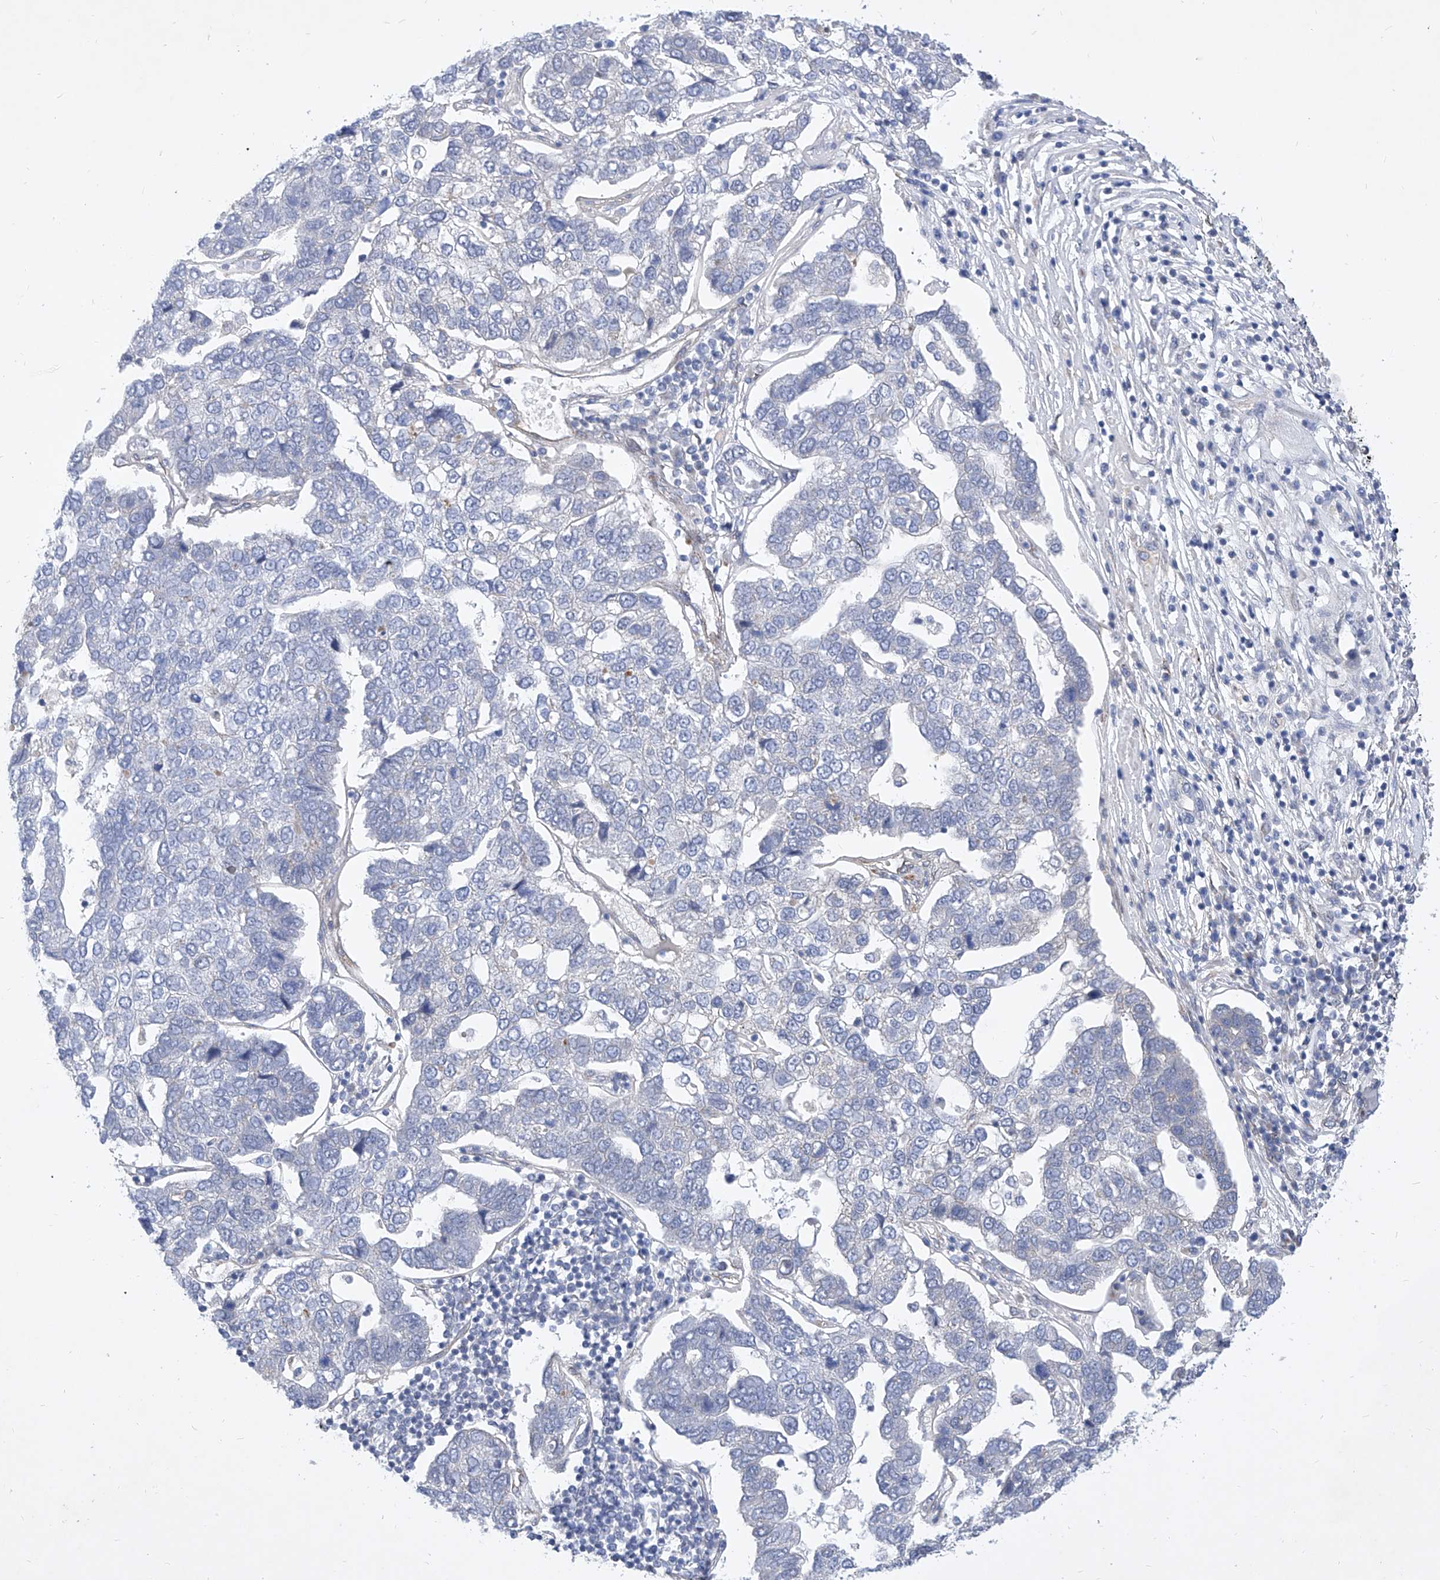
{"staining": {"intensity": "negative", "quantity": "none", "location": "none"}, "tissue": "pancreatic cancer", "cell_type": "Tumor cells", "image_type": "cancer", "snomed": [{"axis": "morphology", "description": "Adenocarcinoma, NOS"}, {"axis": "topography", "description": "Pancreas"}], "caption": "A histopathology image of pancreatic cancer stained for a protein exhibits no brown staining in tumor cells.", "gene": "MX2", "patient": {"sex": "female", "age": 61}}